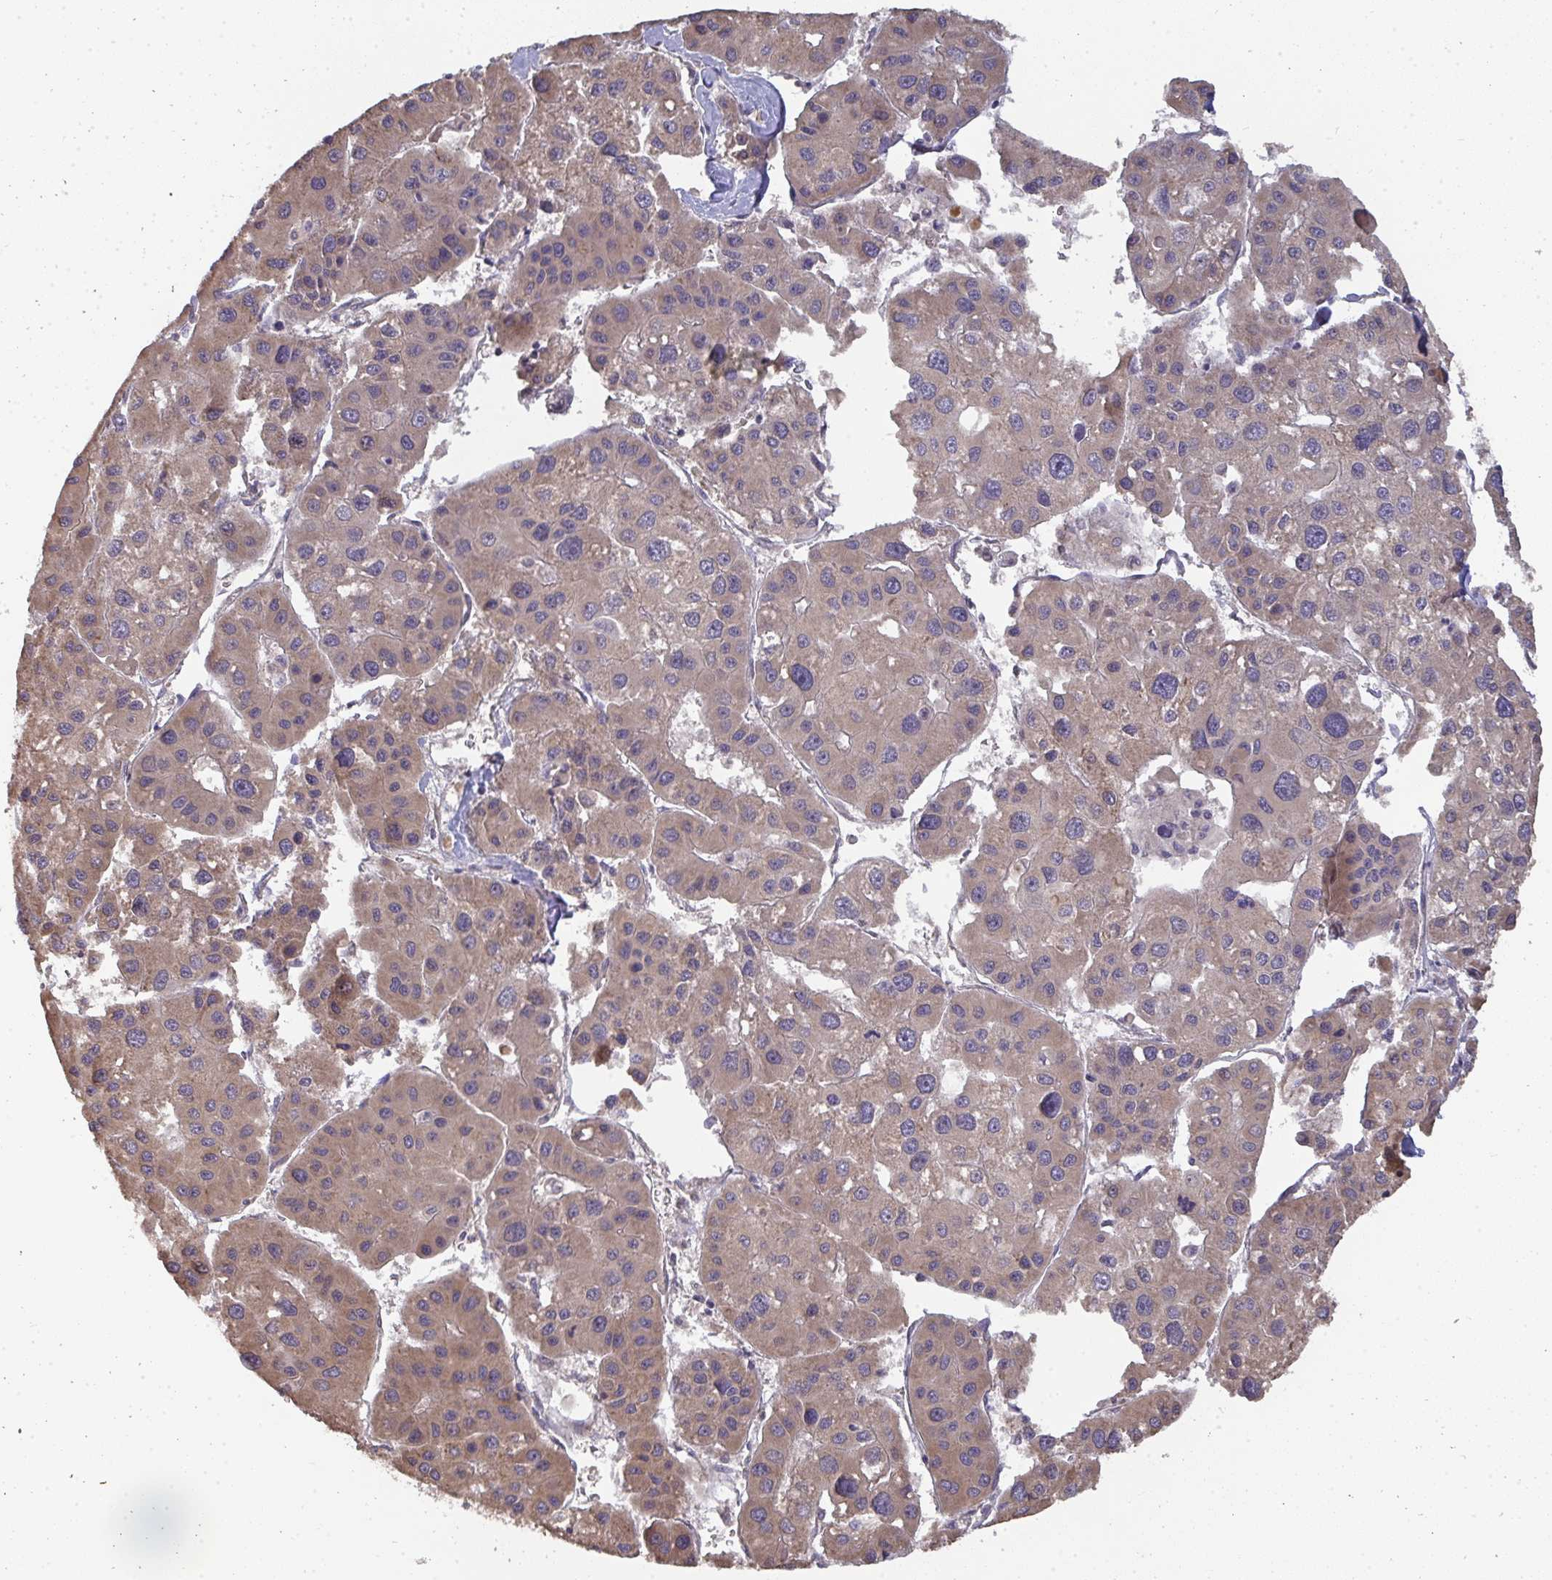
{"staining": {"intensity": "moderate", "quantity": ">75%", "location": "cytoplasmic/membranous"}, "tissue": "liver cancer", "cell_type": "Tumor cells", "image_type": "cancer", "snomed": [{"axis": "morphology", "description": "Carcinoma, Hepatocellular, NOS"}, {"axis": "topography", "description": "Liver"}], "caption": "Immunohistochemistry of human liver cancer demonstrates medium levels of moderate cytoplasmic/membranous staining in about >75% of tumor cells.", "gene": "ZFYVE28", "patient": {"sex": "male", "age": 73}}